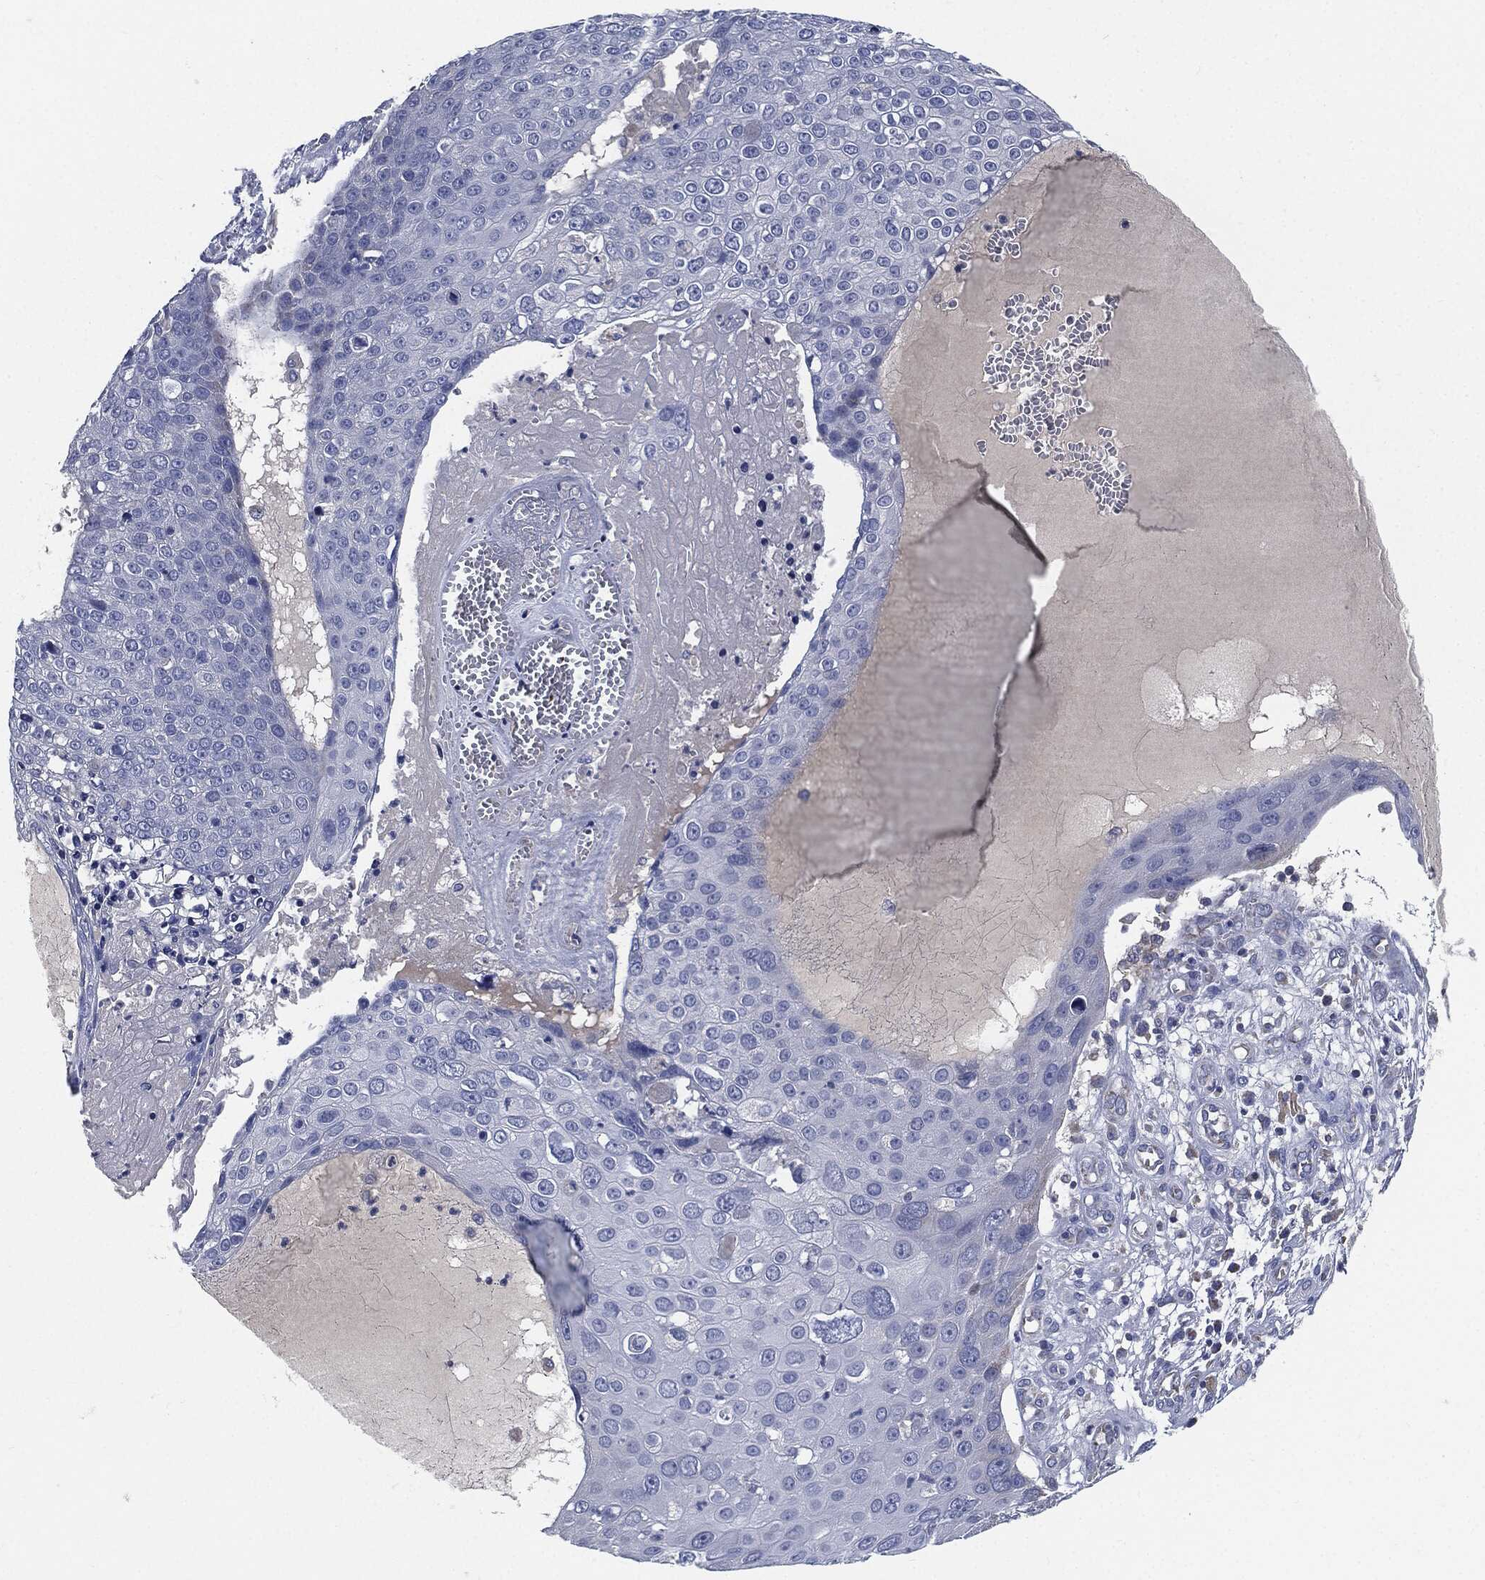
{"staining": {"intensity": "negative", "quantity": "none", "location": "none"}, "tissue": "skin cancer", "cell_type": "Tumor cells", "image_type": "cancer", "snomed": [{"axis": "morphology", "description": "Squamous cell carcinoma, NOS"}, {"axis": "topography", "description": "Skin"}], "caption": "A high-resolution histopathology image shows immunohistochemistry (IHC) staining of skin cancer (squamous cell carcinoma), which shows no significant expression in tumor cells.", "gene": "SIGLEC9", "patient": {"sex": "male", "age": 71}}